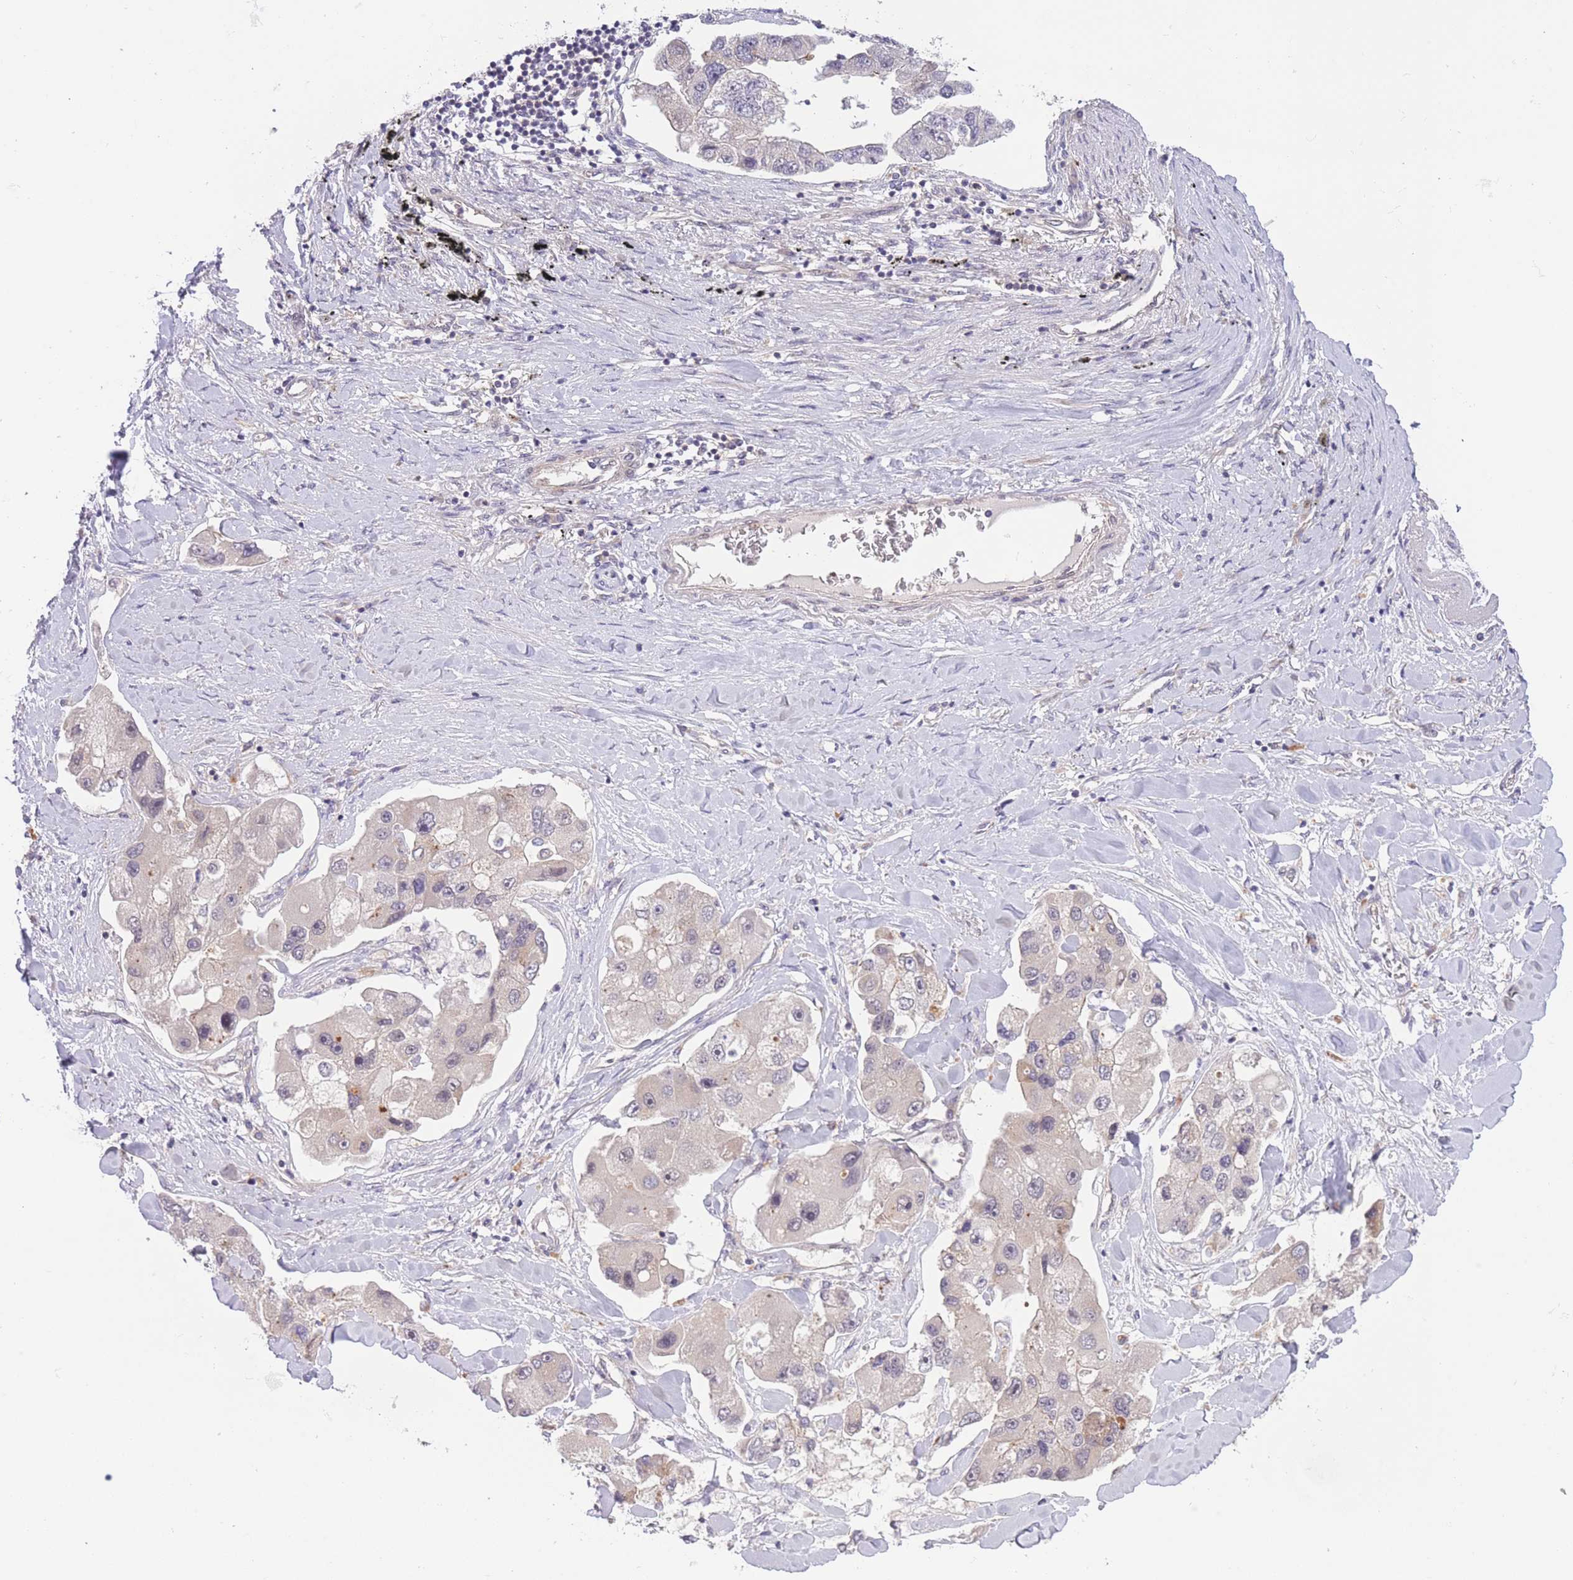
{"staining": {"intensity": "negative", "quantity": "none", "location": "none"}, "tissue": "lung cancer", "cell_type": "Tumor cells", "image_type": "cancer", "snomed": [{"axis": "morphology", "description": "Adenocarcinoma, NOS"}, {"axis": "topography", "description": "Lung"}], "caption": "DAB (3,3'-diaminobenzidine) immunohistochemical staining of human adenocarcinoma (lung) demonstrates no significant expression in tumor cells. (IHC, brightfield microscopy, high magnification).", "gene": "FUT5", "patient": {"sex": "female", "age": 54}}